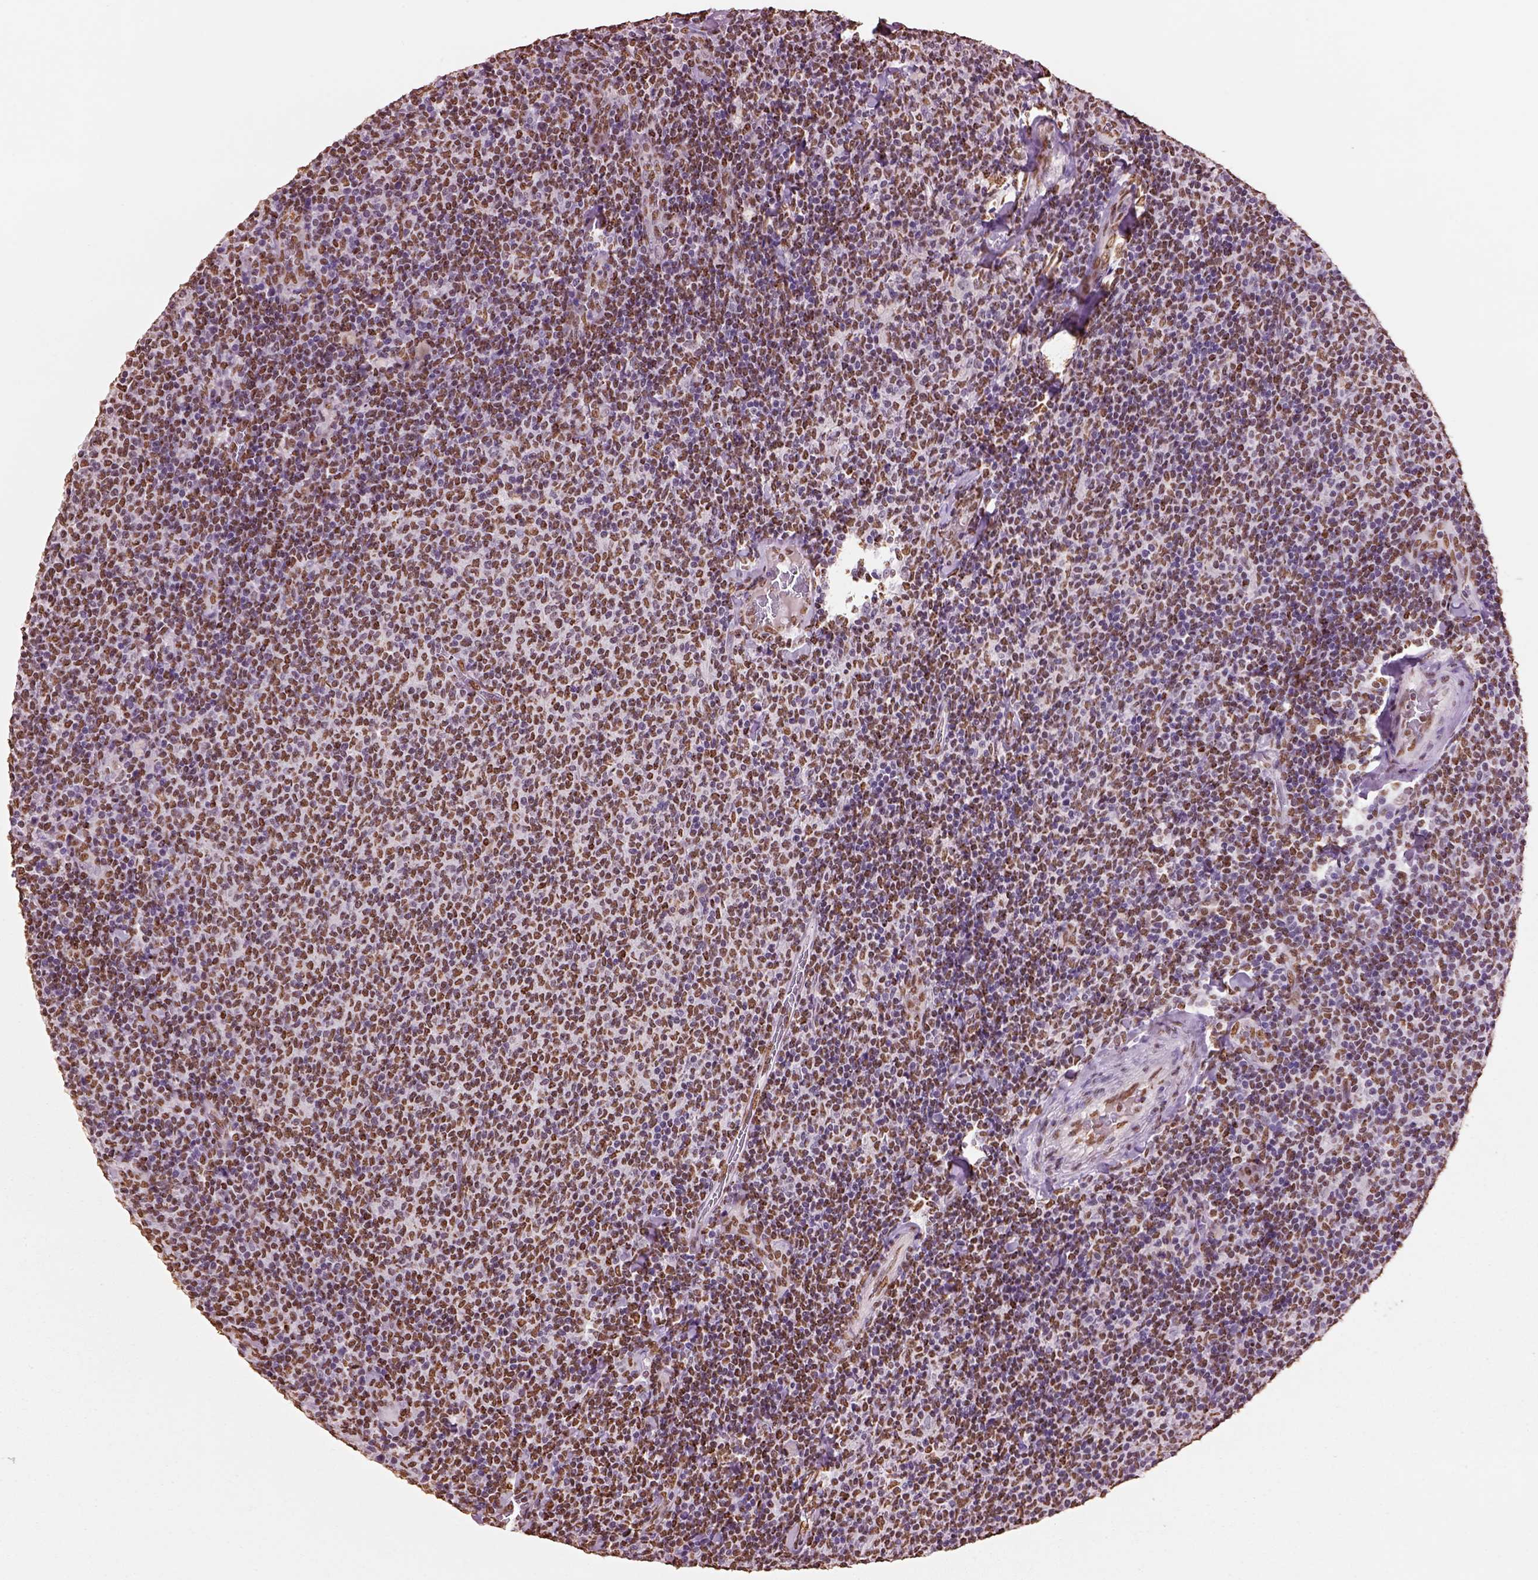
{"staining": {"intensity": "moderate", "quantity": ">75%", "location": "nuclear"}, "tissue": "lymphoma", "cell_type": "Tumor cells", "image_type": "cancer", "snomed": [{"axis": "morphology", "description": "Malignant lymphoma, non-Hodgkin's type, Low grade"}, {"axis": "topography", "description": "Lymph node"}], "caption": "Human lymphoma stained with a brown dye displays moderate nuclear positive expression in approximately >75% of tumor cells.", "gene": "DDX3X", "patient": {"sex": "male", "age": 52}}